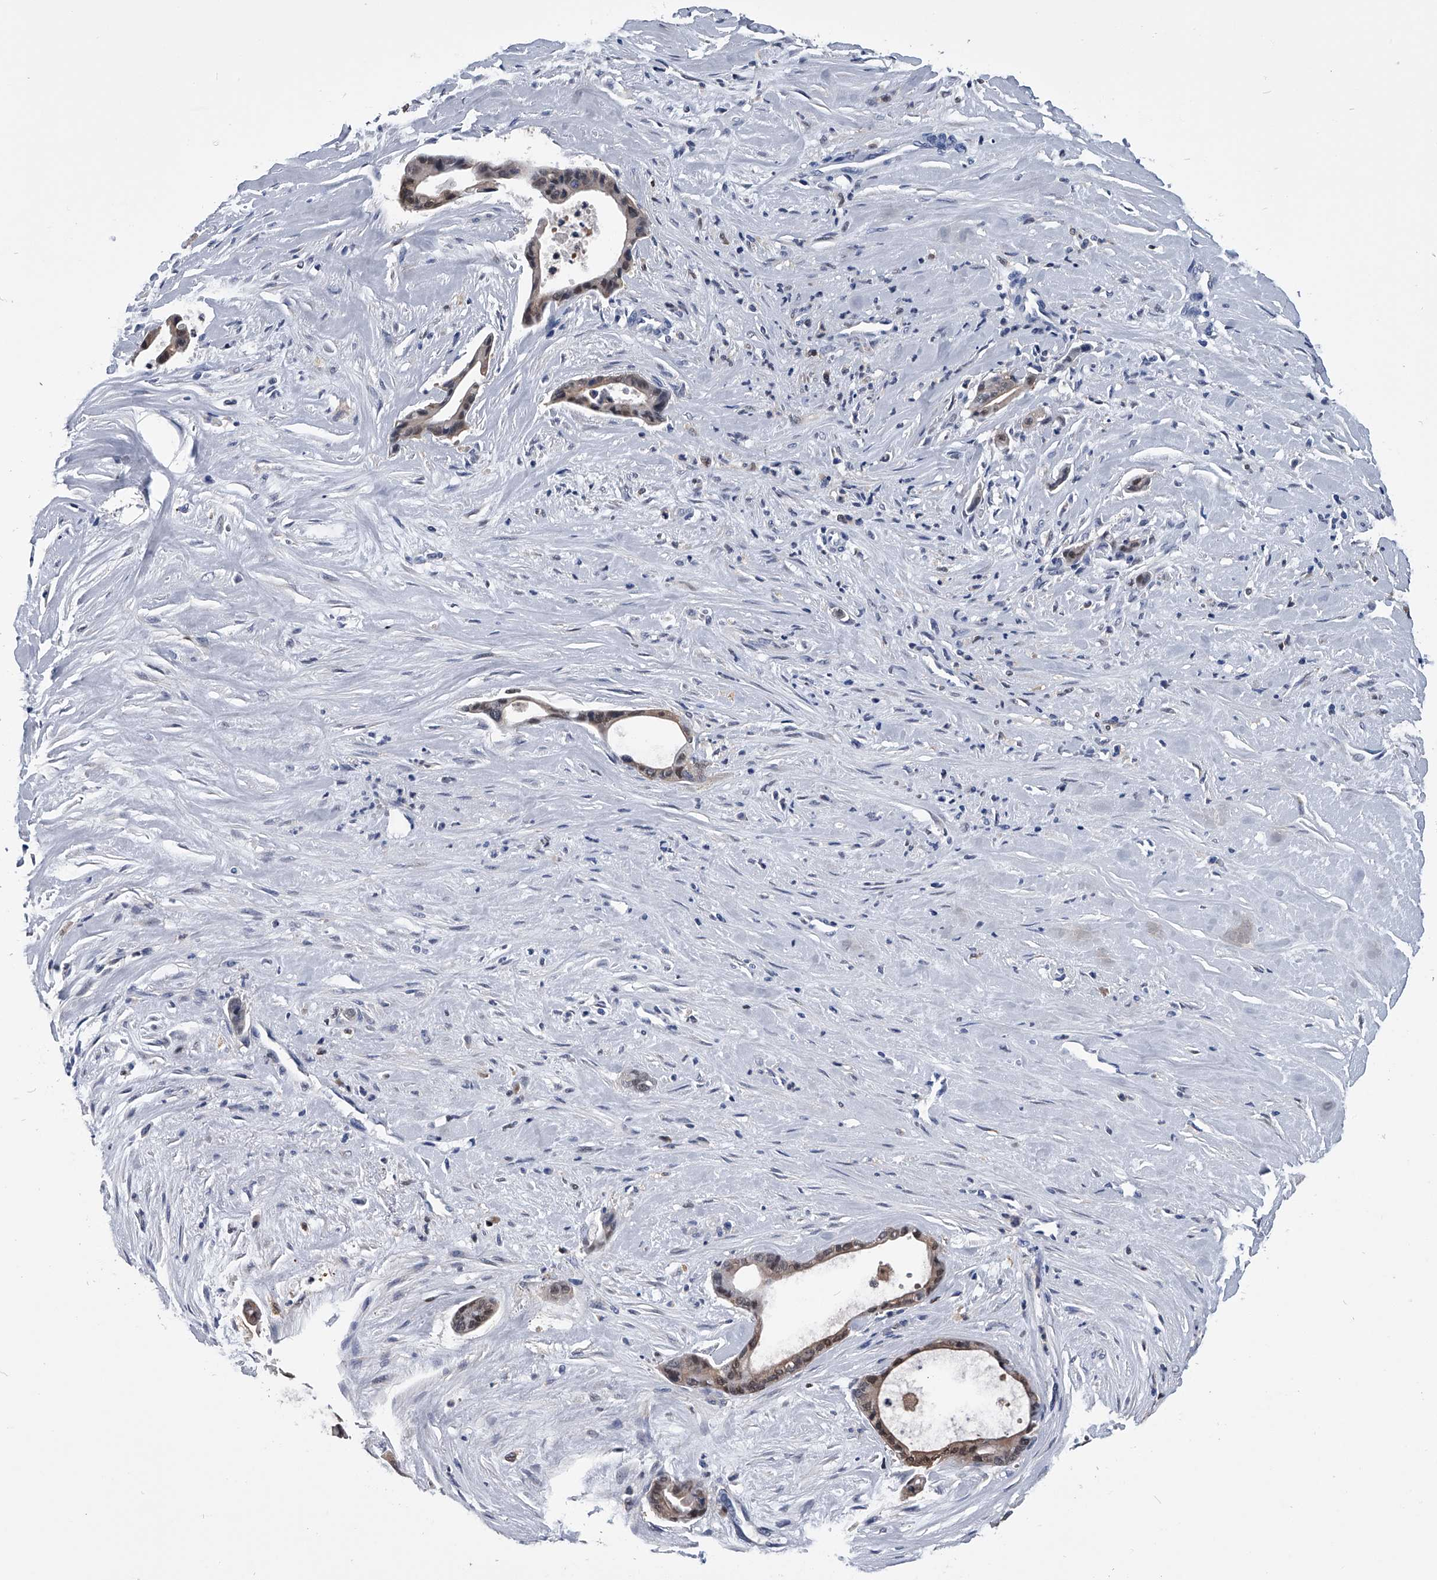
{"staining": {"intensity": "weak", "quantity": "25%-75%", "location": "cytoplasmic/membranous,nuclear"}, "tissue": "liver cancer", "cell_type": "Tumor cells", "image_type": "cancer", "snomed": [{"axis": "morphology", "description": "Cholangiocarcinoma"}, {"axis": "topography", "description": "Liver"}], "caption": "Tumor cells reveal low levels of weak cytoplasmic/membranous and nuclear expression in approximately 25%-75% of cells in cholangiocarcinoma (liver). The protein of interest is stained brown, and the nuclei are stained in blue (DAB IHC with brightfield microscopy, high magnification).", "gene": "PDXK", "patient": {"sex": "female", "age": 55}}